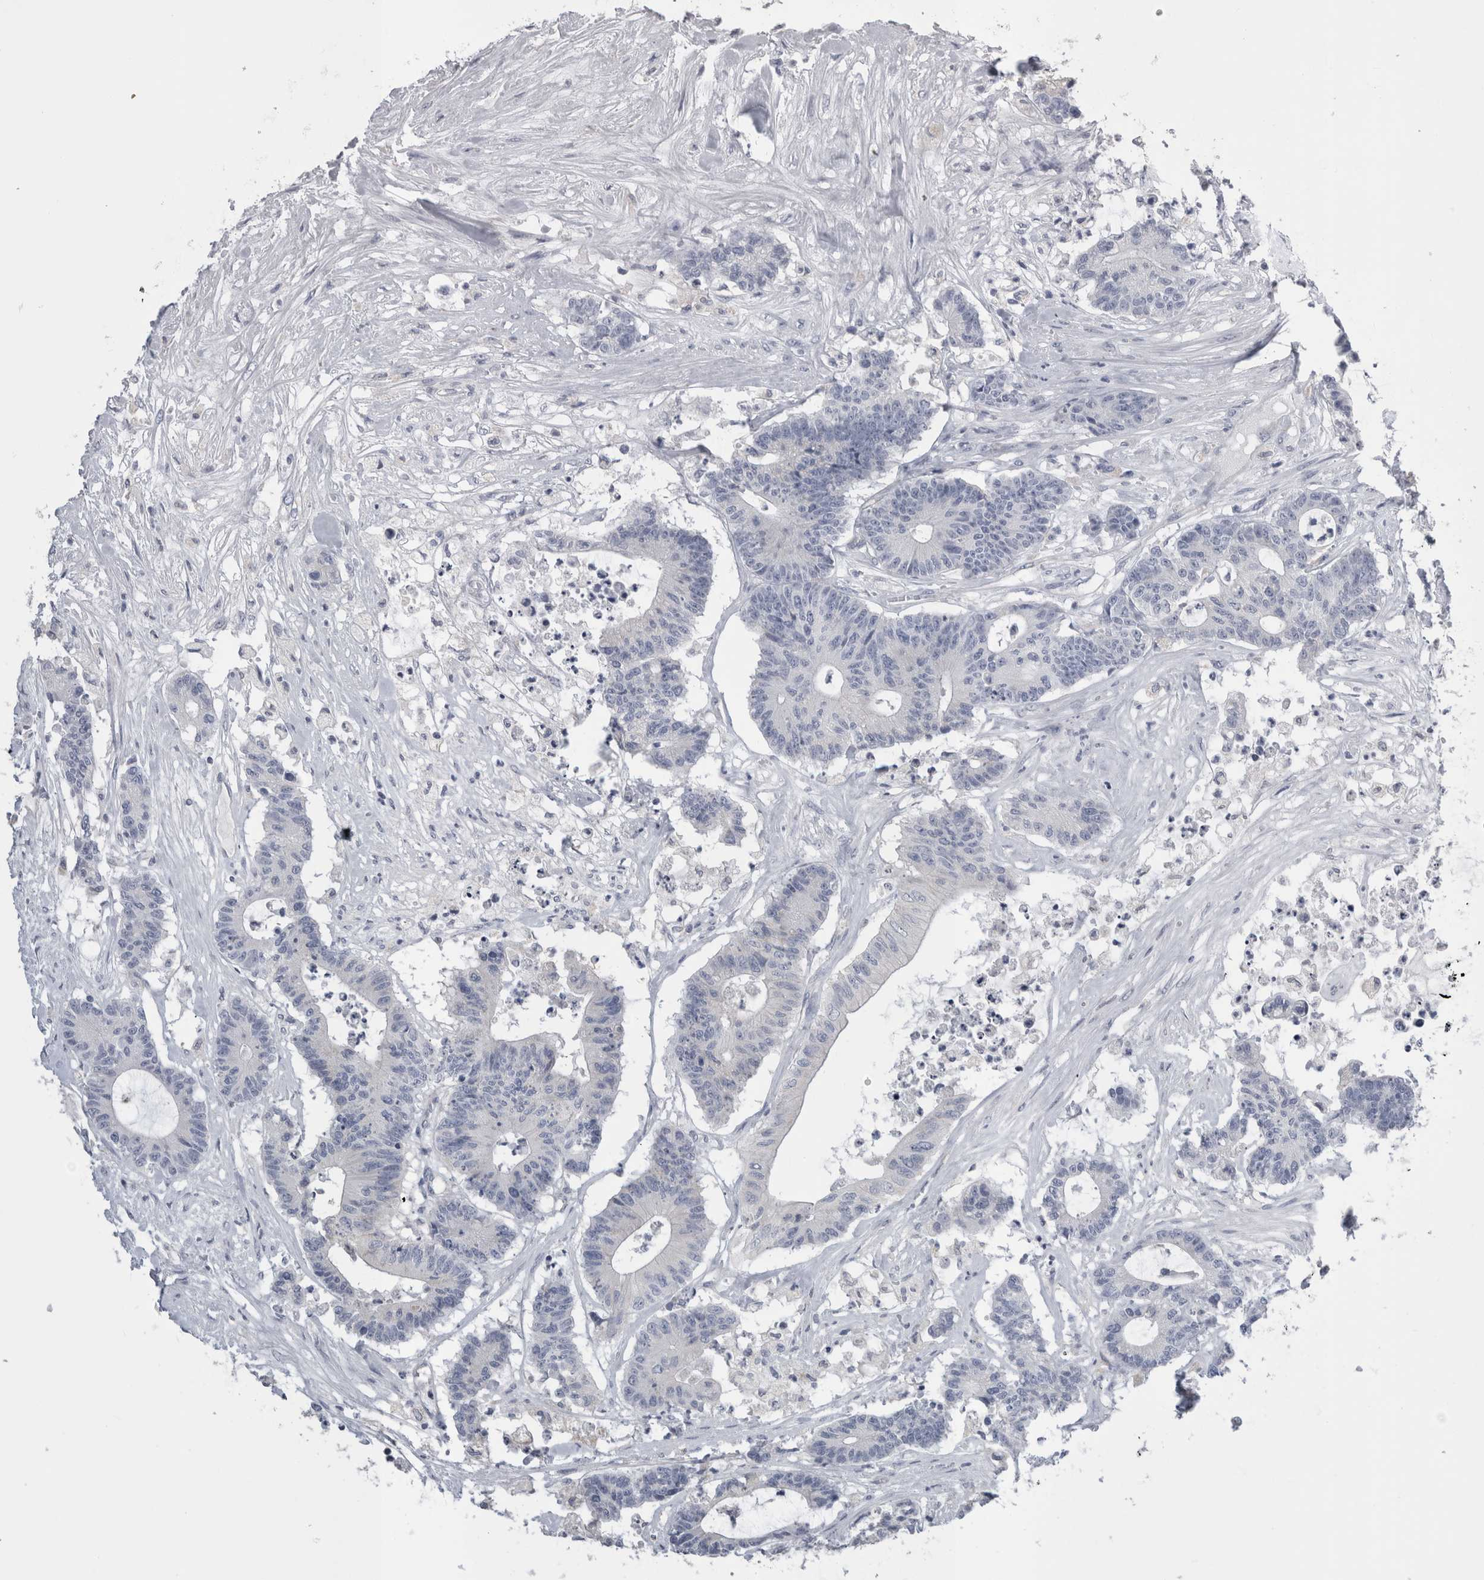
{"staining": {"intensity": "negative", "quantity": "none", "location": "none"}, "tissue": "colorectal cancer", "cell_type": "Tumor cells", "image_type": "cancer", "snomed": [{"axis": "morphology", "description": "Adenocarcinoma, NOS"}, {"axis": "topography", "description": "Colon"}], "caption": "This histopathology image is of colorectal adenocarcinoma stained with IHC to label a protein in brown with the nuclei are counter-stained blue. There is no positivity in tumor cells.", "gene": "DHRS4", "patient": {"sex": "female", "age": 84}}